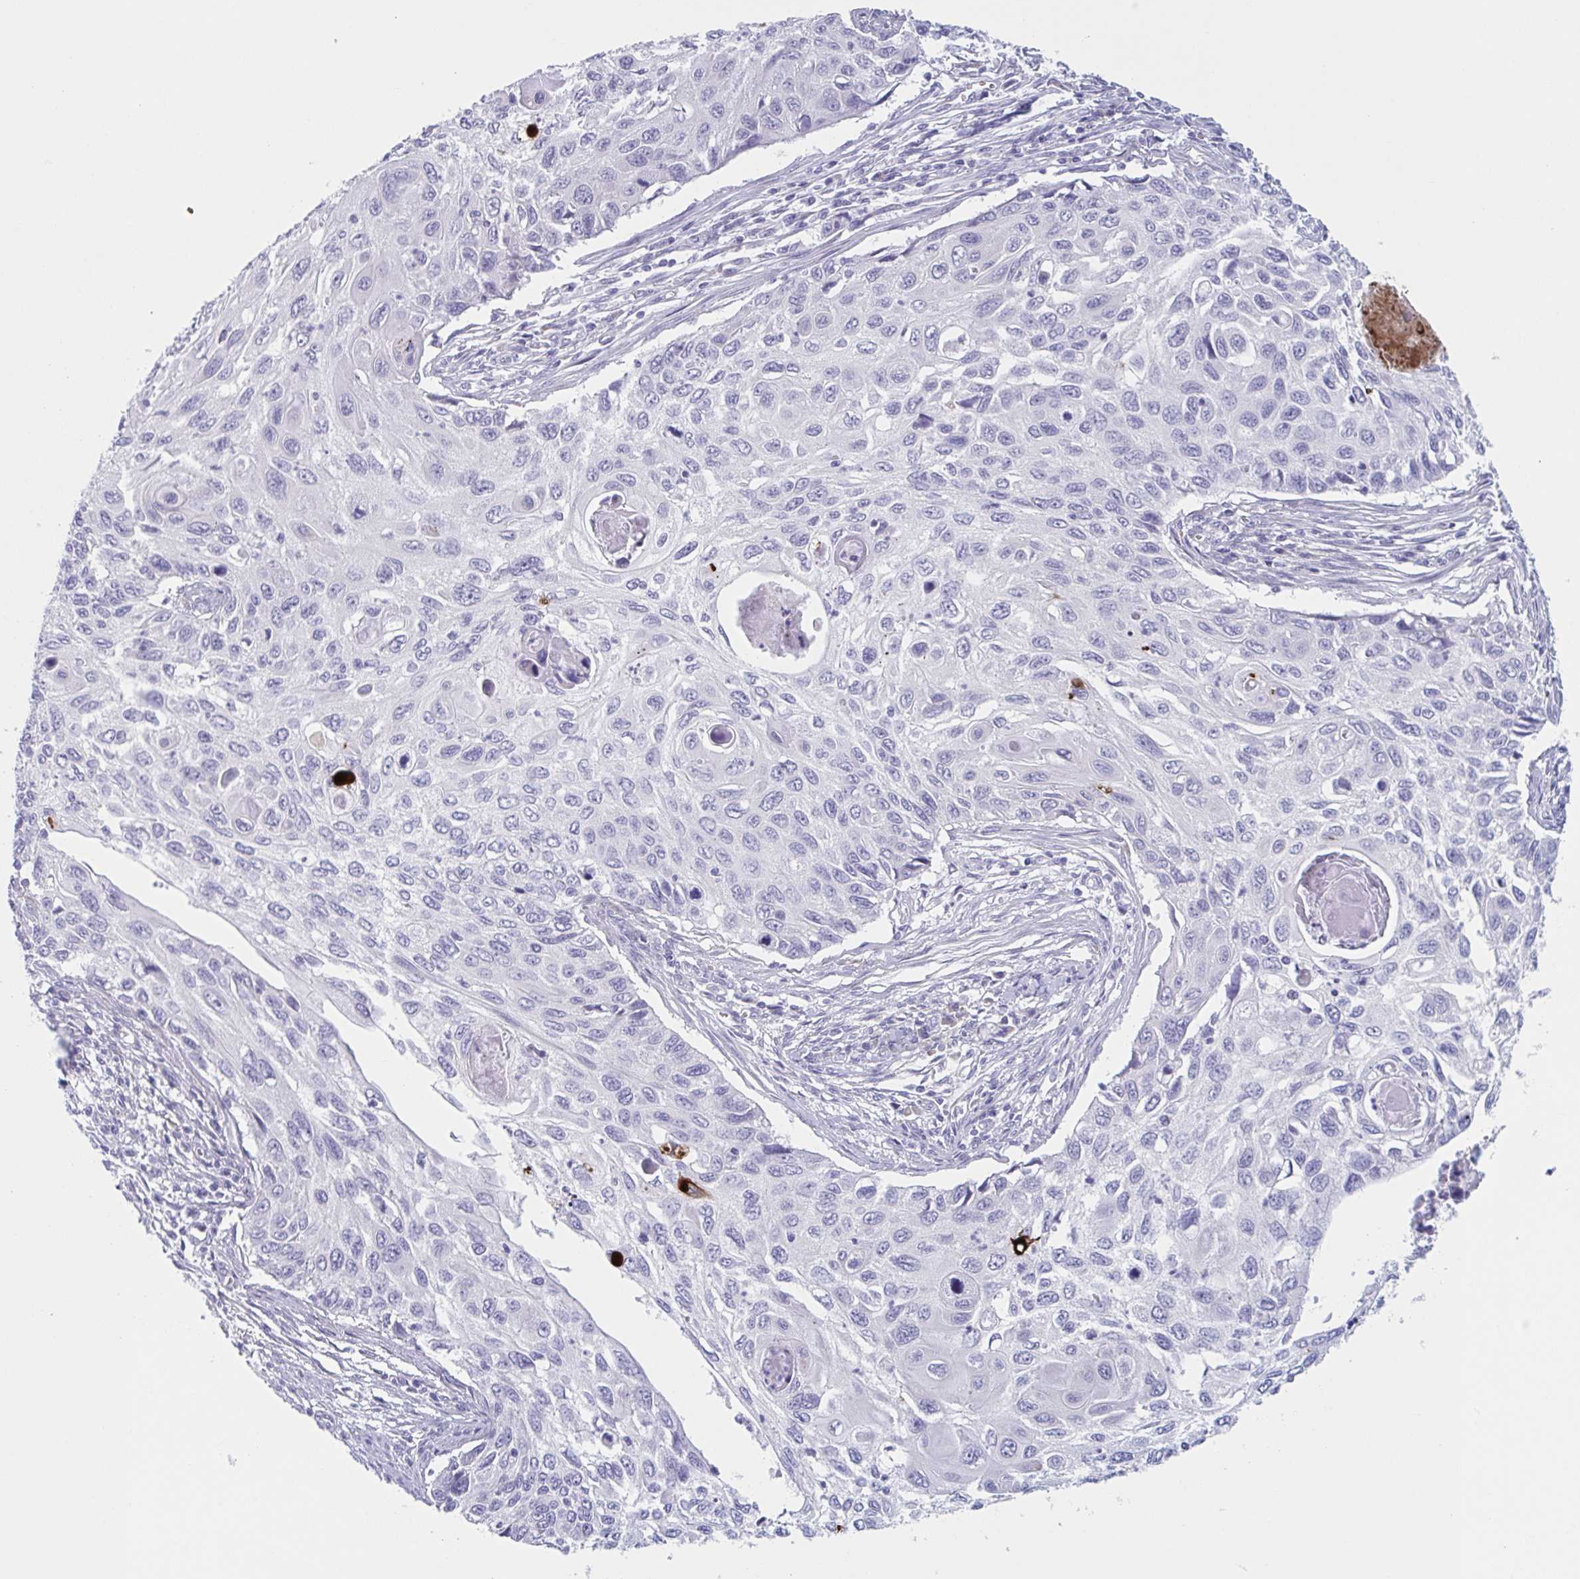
{"staining": {"intensity": "negative", "quantity": "none", "location": "none"}, "tissue": "cervical cancer", "cell_type": "Tumor cells", "image_type": "cancer", "snomed": [{"axis": "morphology", "description": "Squamous cell carcinoma, NOS"}, {"axis": "topography", "description": "Cervix"}], "caption": "The photomicrograph reveals no significant positivity in tumor cells of cervical squamous cell carcinoma.", "gene": "HSD11B2", "patient": {"sex": "female", "age": 70}}